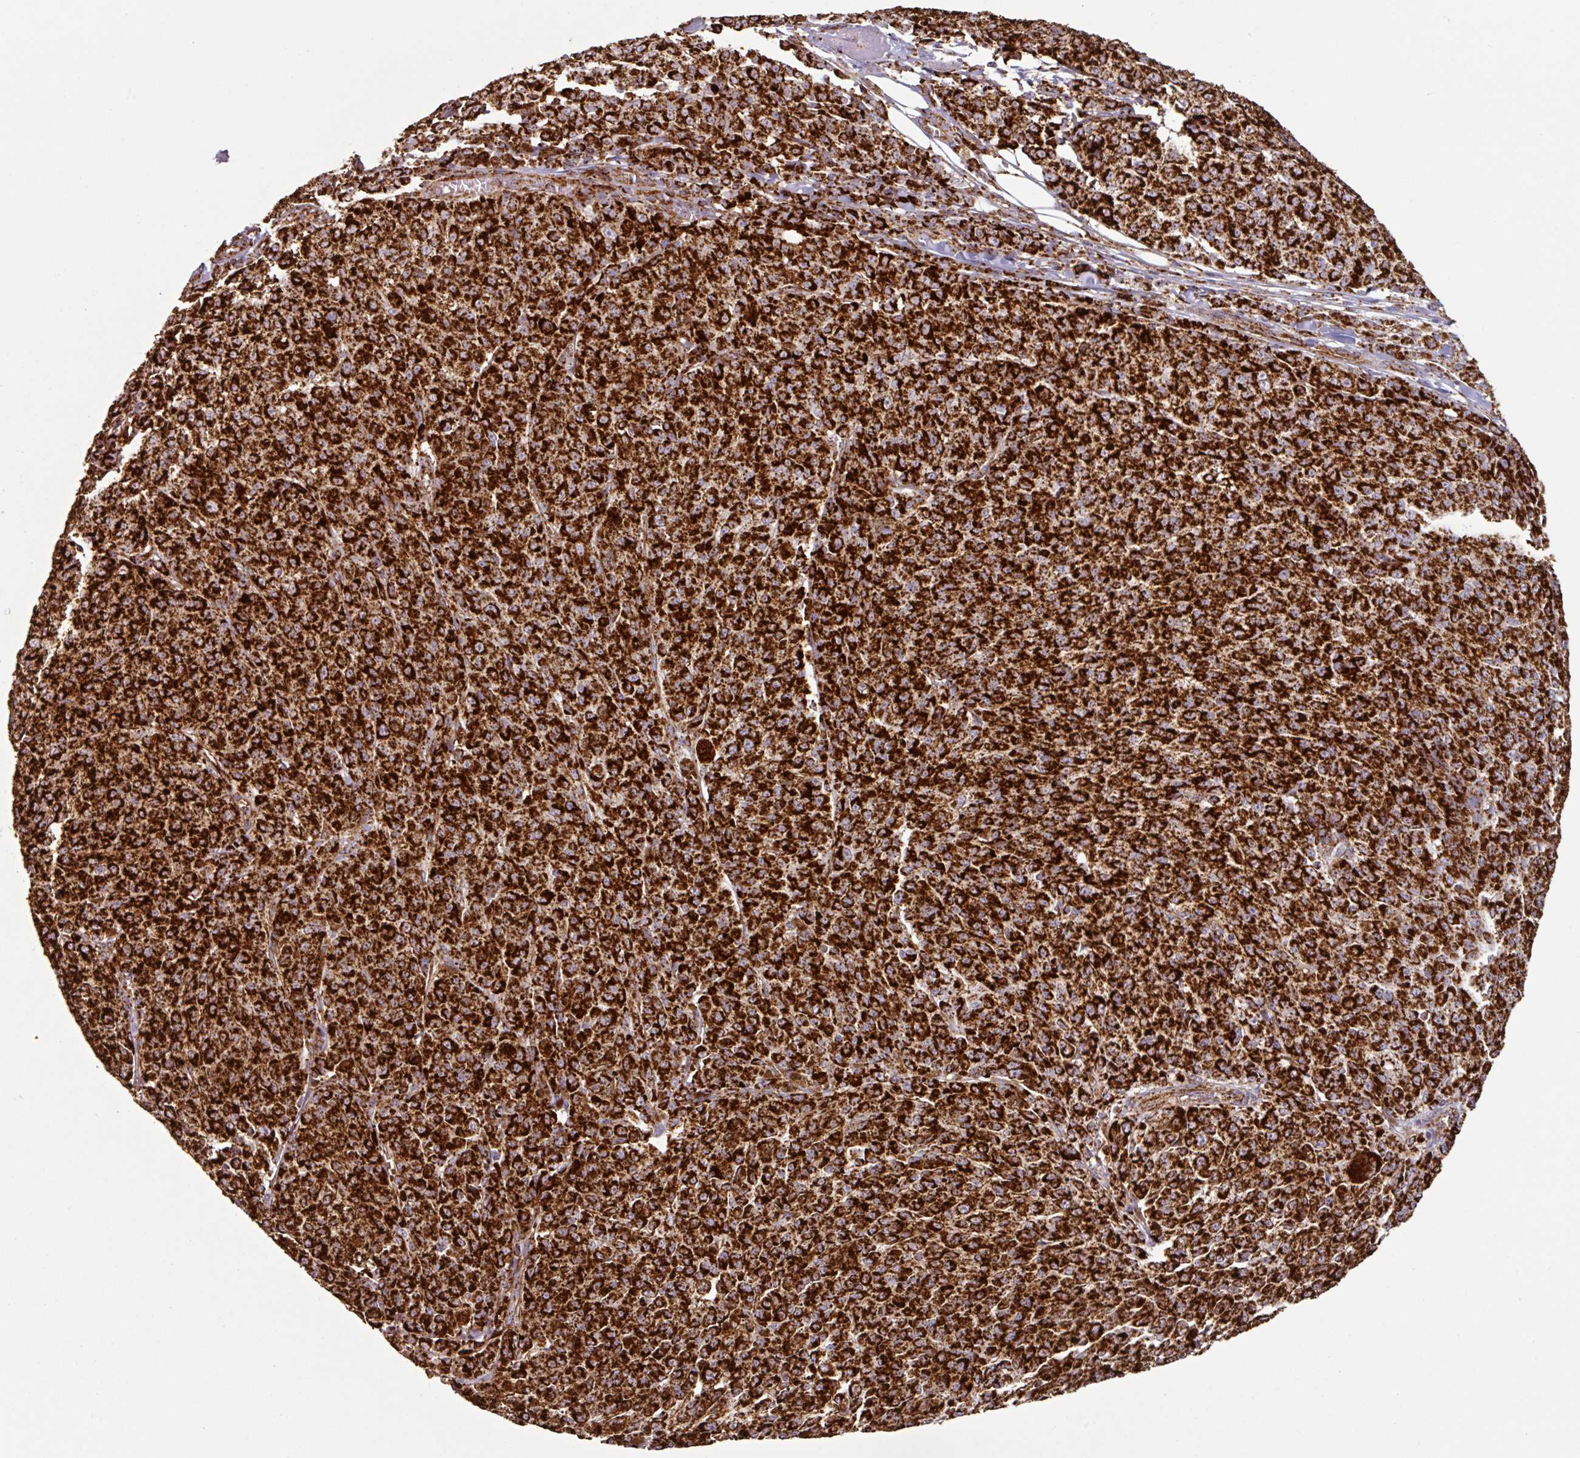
{"staining": {"intensity": "strong", "quantity": ">75%", "location": "cytoplasmic/membranous"}, "tissue": "melanoma", "cell_type": "Tumor cells", "image_type": "cancer", "snomed": [{"axis": "morphology", "description": "Malignant melanoma, NOS"}, {"axis": "topography", "description": "Skin"}], "caption": "Strong cytoplasmic/membranous expression for a protein is identified in about >75% of tumor cells of malignant melanoma using immunohistochemistry (IHC).", "gene": "TRAP1", "patient": {"sex": "female", "age": 52}}